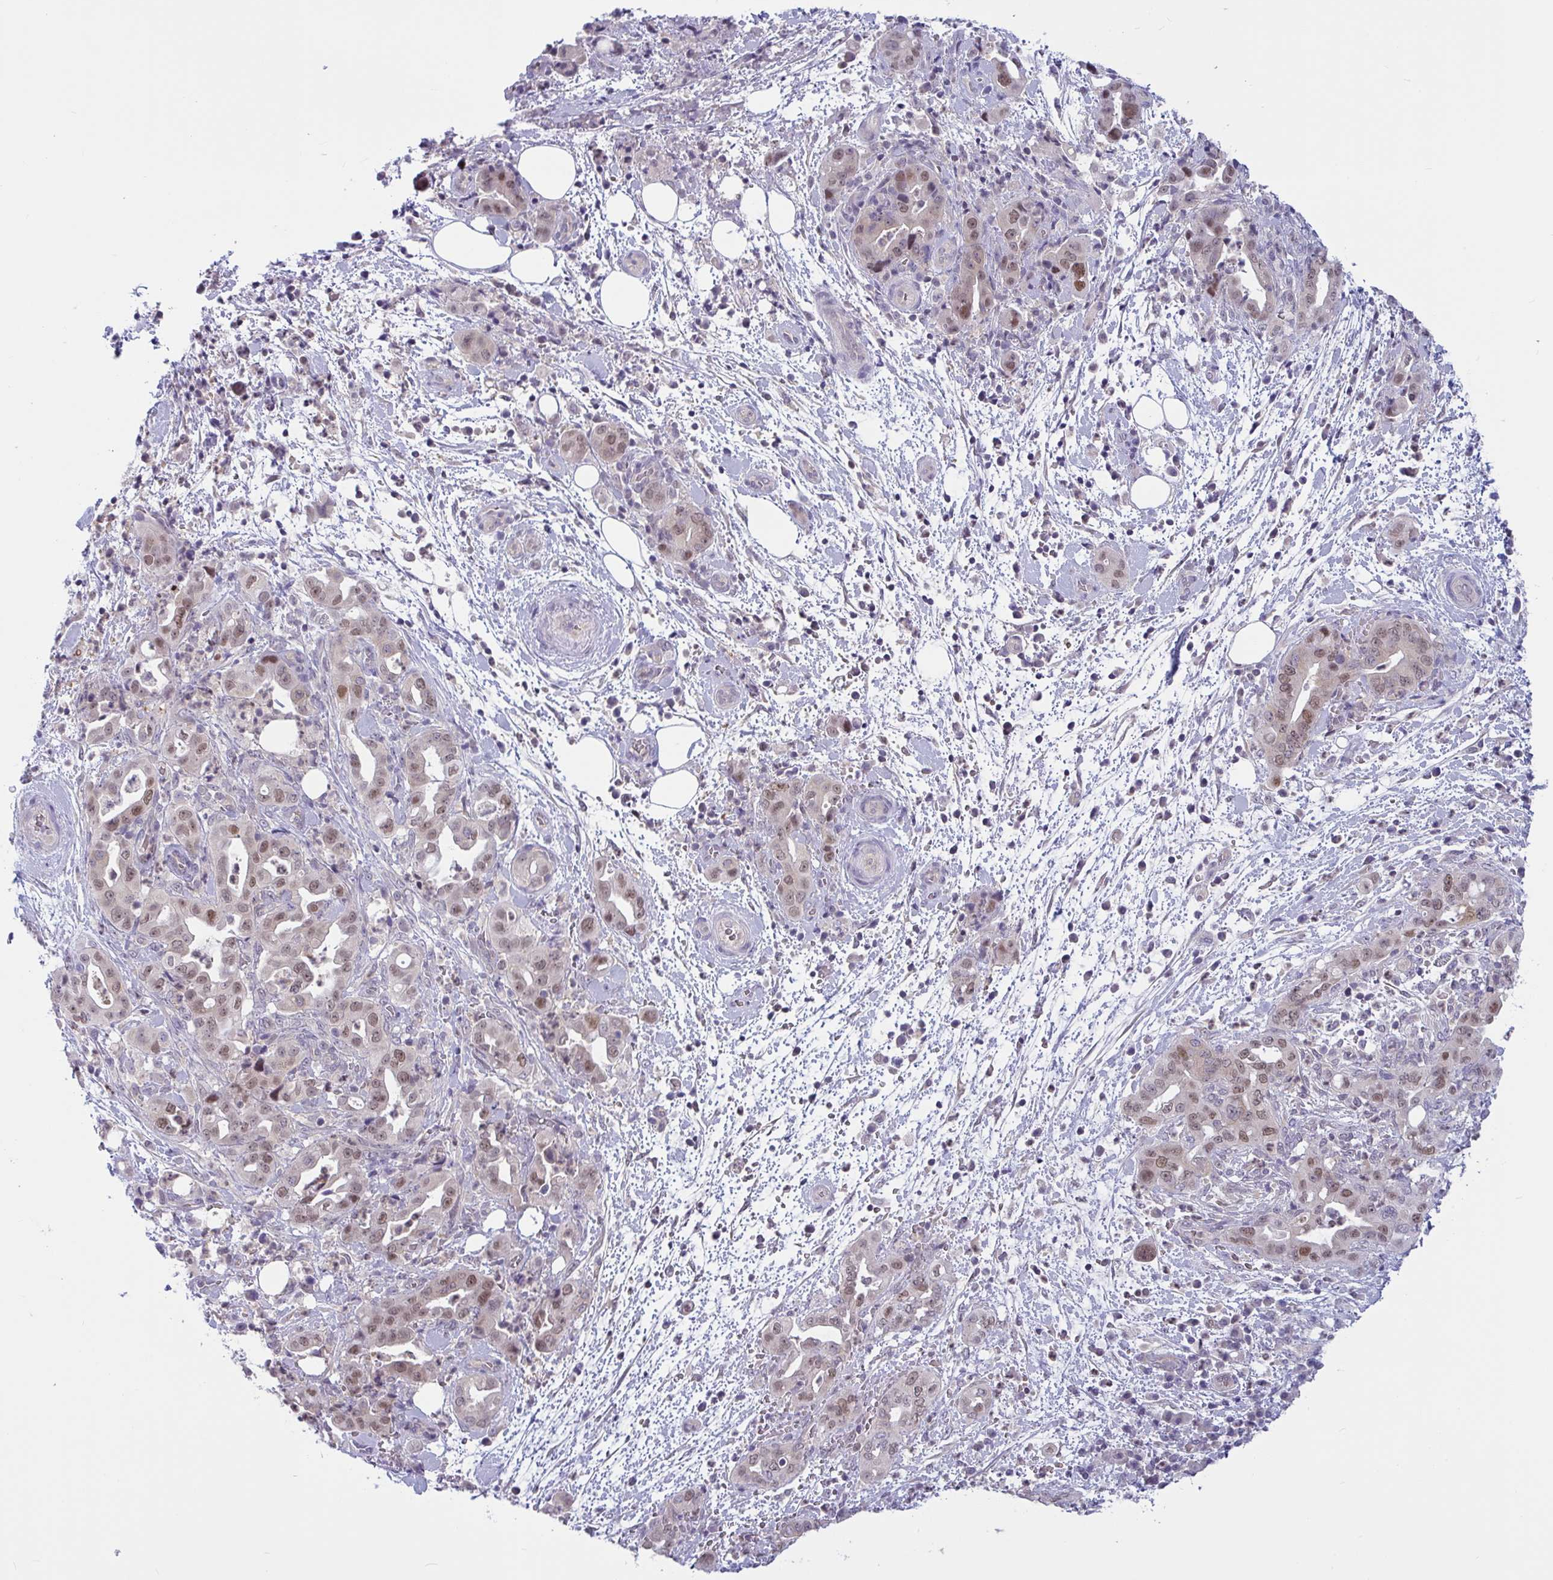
{"staining": {"intensity": "moderate", "quantity": ">75%", "location": "nuclear"}, "tissue": "pancreatic cancer", "cell_type": "Tumor cells", "image_type": "cancer", "snomed": [{"axis": "morphology", "description": "Normal tissue, NOS"}, {"axis": "morphology", "description": "Adenocarcinoma, NOS"}, {"axis": "topography", "description": "Lymph node"}, {"axis": "topography", "description": "Pancreas"}], "caption": "Immunohistochemical staining of pancreatic adenocarcinoma exhibits medium levels of moderate nuclear protein expression in about >75% of tumor cells. Using DAB (3,3'-diaminobenzidine) (brown) and hematoxylin (blue) stains, captured at high magnification using brightfield microscopy.", "gene": "TSN", "patient": {"sex": "female", "age": 67}}